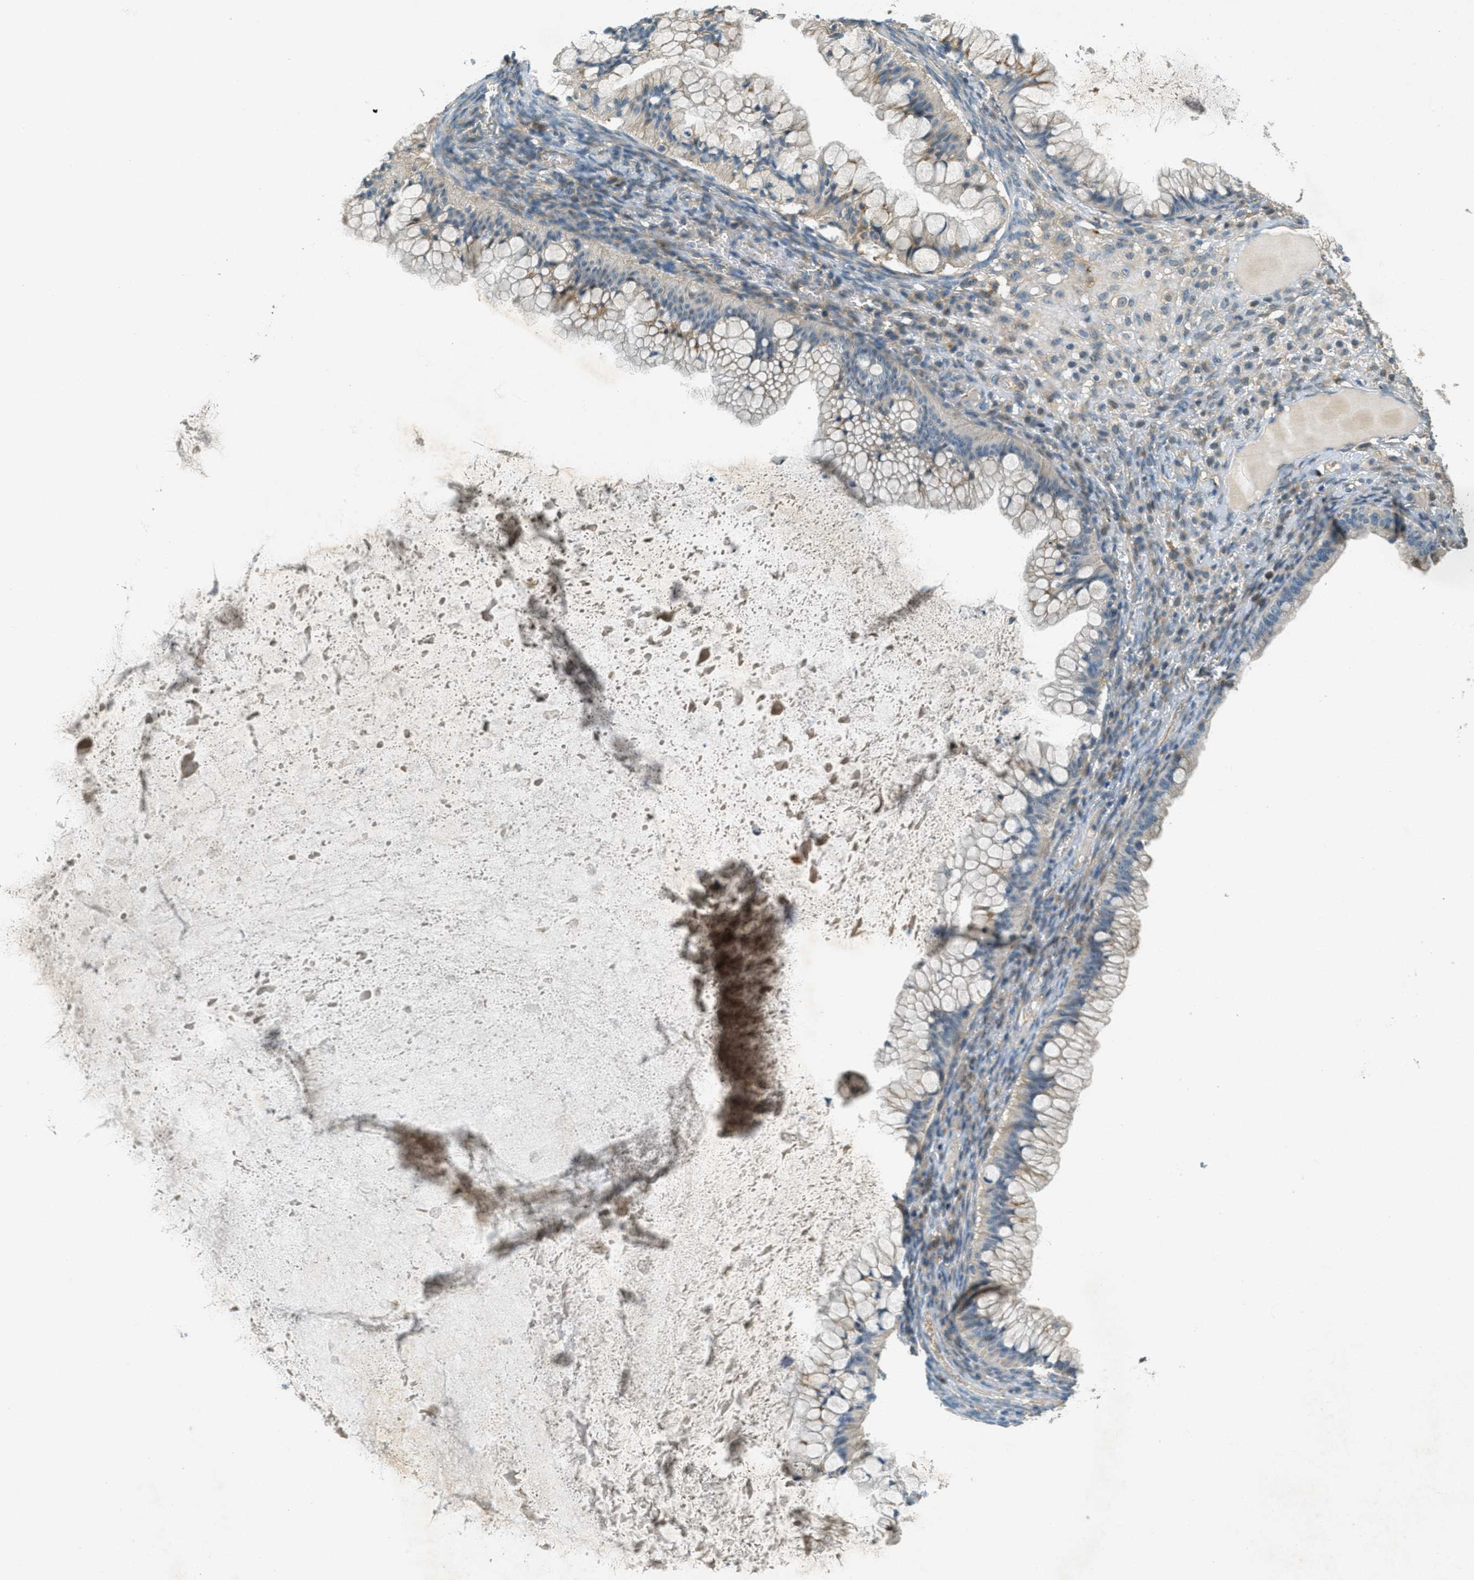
{"staining": {"intensity": "moderate", "quantity": "<25%", "location": "cytoplasmic/membranous"}, "tissue": "ovarian cancer", "cell_type": "Tumor cells", "image_type": "cancer", "snomed": [{"axis": "morphology", "description": "Cystadenocarcinoma, mucinous, NOS"}, {"axis": "topography", "description": "Ovary"}], "caption": "Protein staining displays moderate cytoplasmic/membranous staining in about <25% of tumor cells in ovarian mucinous cystadenocarcinoma.", "gene": "NUDT4", "patient": {"sex": "female", "age": 57}}